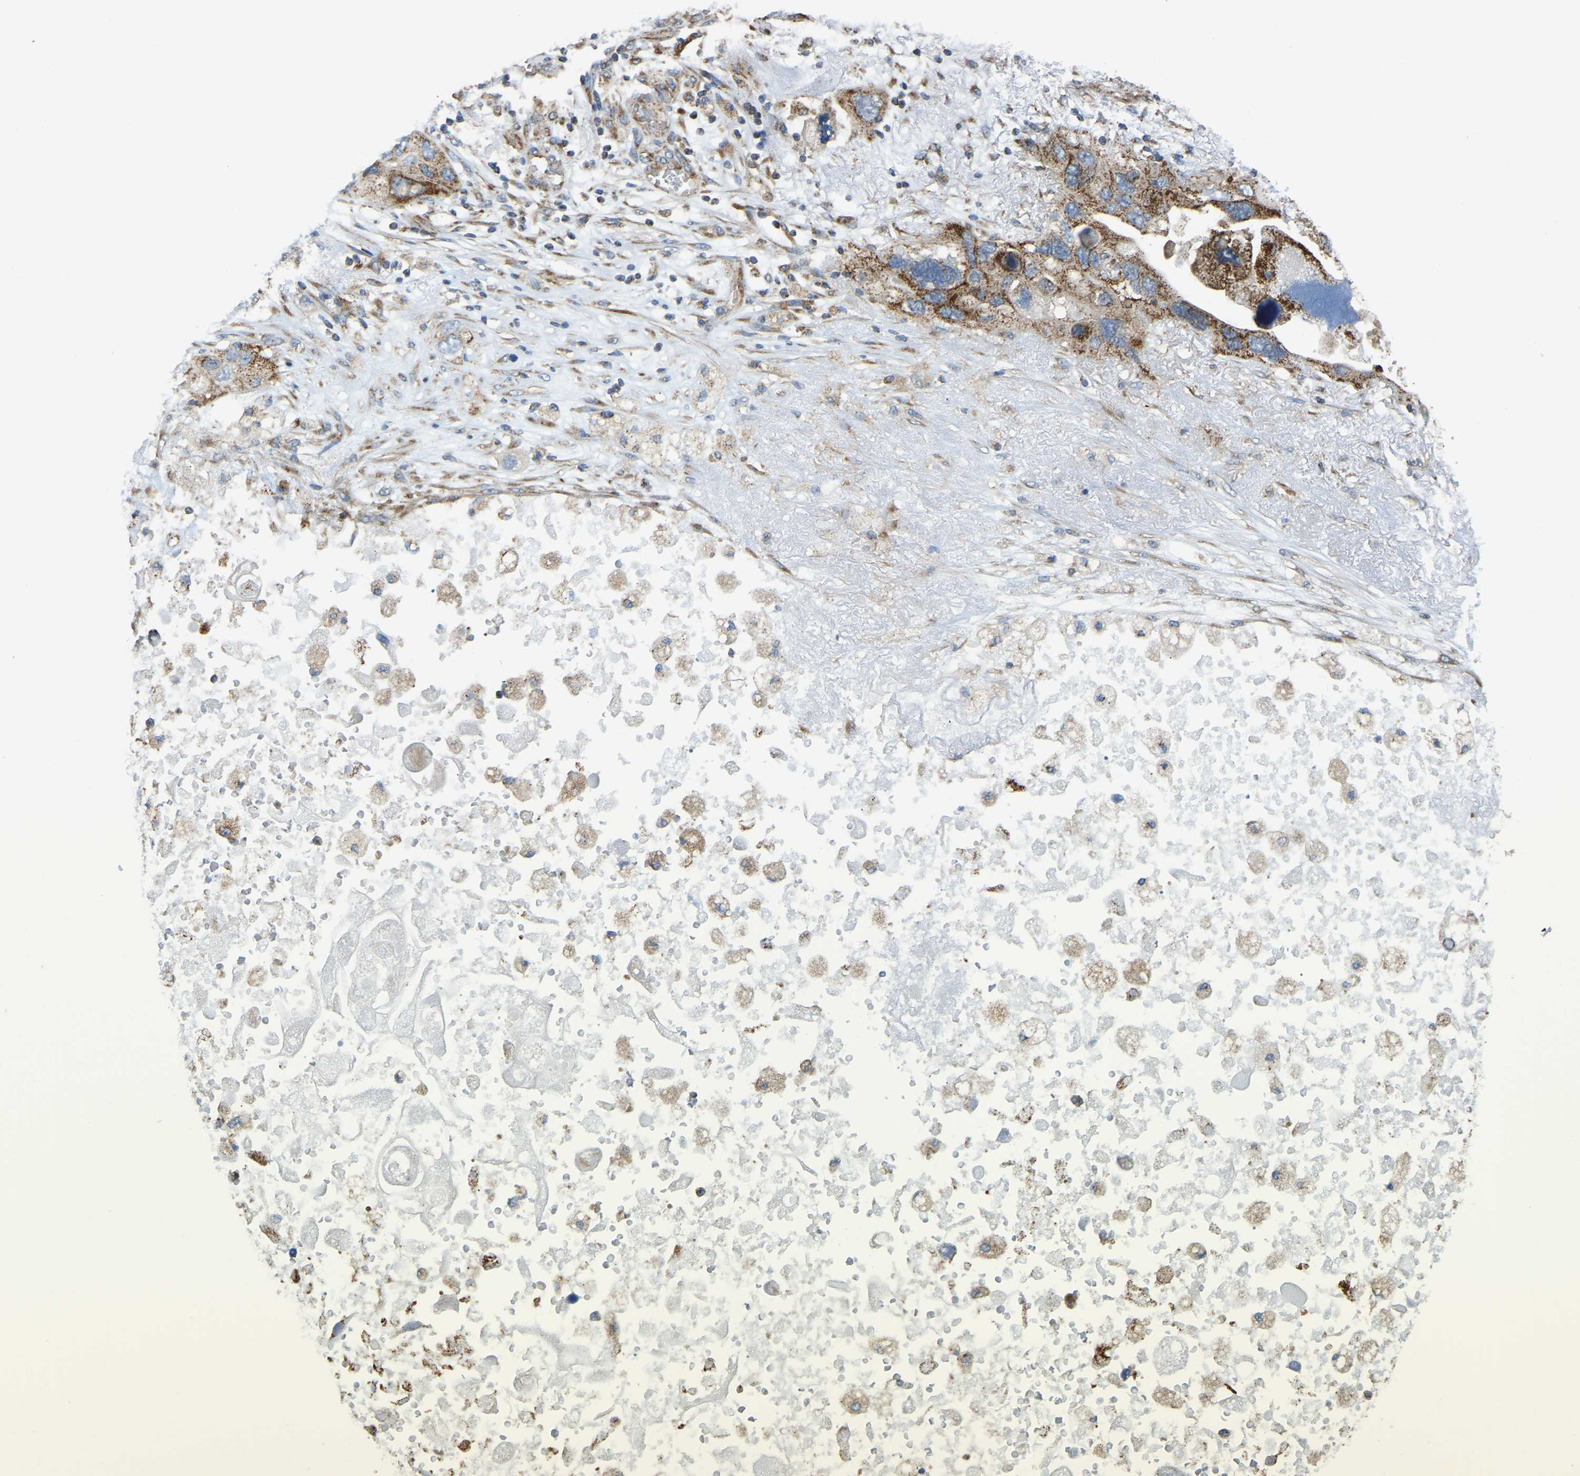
{"staining": {"intensity": "moderate", "quantity": ">75%", "location": "cytoplasmic/membranous"}, "tissue": "lung cancer", "cell_type": "Tumor cells", "image_type": "cancer", "snomed": [{"axis": "morphology", "description": "Squamous cell carcinoma, NOS"}, {"axis": "topography", "description": "Lung"}], "caption": "This micrograph reveals immunohistochemistry (IHC) staining of human lung squamous cell carcinoma, with medium moderate cytoplasmic/membranous expression in approximately >75% of tumor cells.", "gene": "PSMD7", "patient": {"sex": "female", "age": 73}}